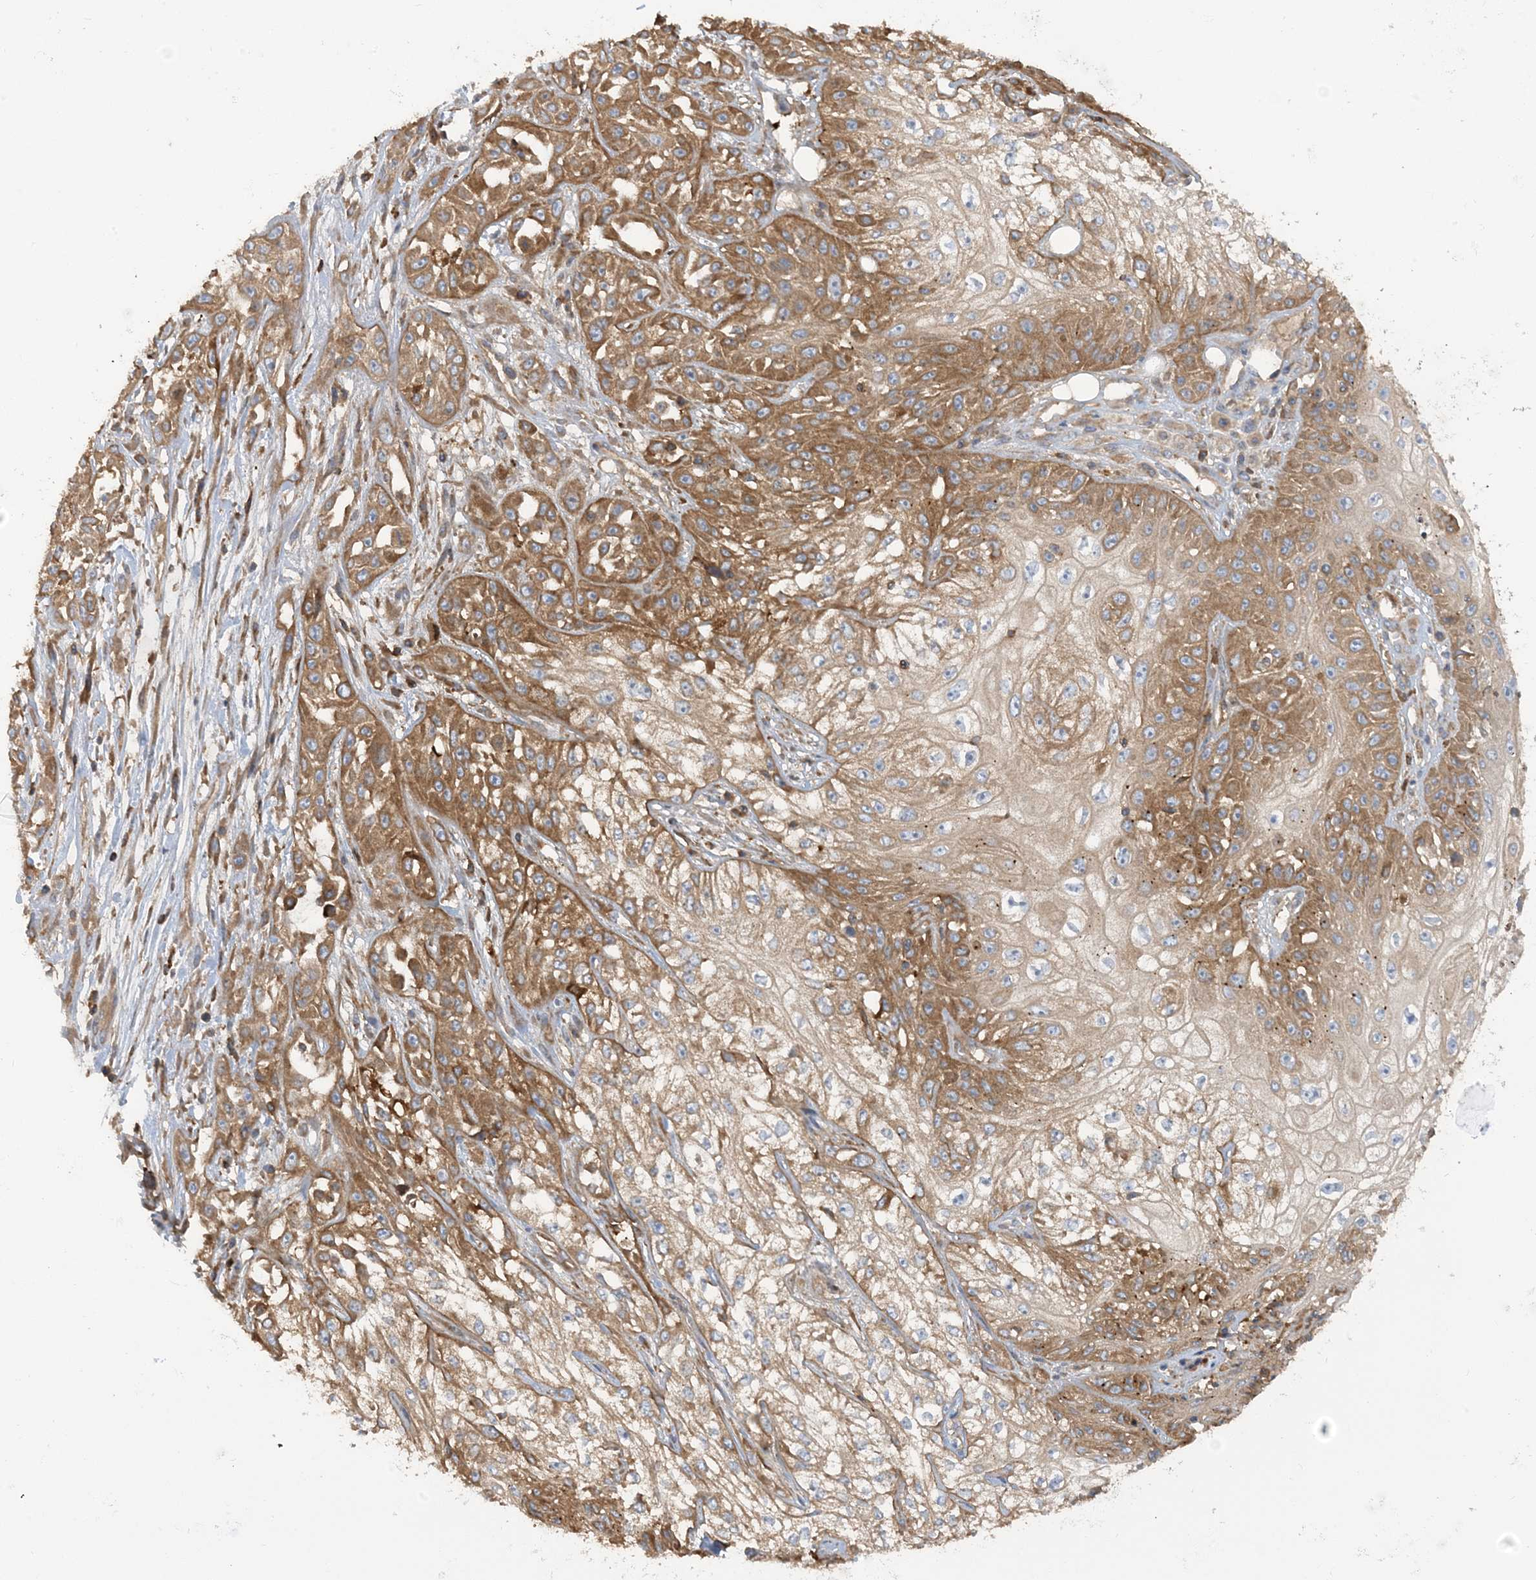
{"staining": {"intensity": "moderate", "quantity": ">75%", "location": "cytoplasmic/membranous"}, "tissue": "skin cancer", "cell_type": "Tumor cells", "image_type": "cancer", "snomed": [{"axis": "morphology", "description": "Squamous cell carcinoma, NOS"}, {"axis": "morphology", "description": "Squamous cell carcinoma, metastatic, NOS"}, {"axis": "topography", "description": "Skin"}, {"axis": "topography", "description": "Lymph node"}], "caption": "Immunohistochemistry (IHC) histopathology image of neoplastic tissue: human metastatic squamous cell carcinoma (skin) stained using immunohistochemistry (IHC) demonstrates medium levels of moderate protein expression localized specifically in the cytoplasmic/membranous of tumor cells, appearing as a cytoplasmic/membranous brown color.", "gene": "SFMBT2", "patient": {"sex": "male", "age": 75}}